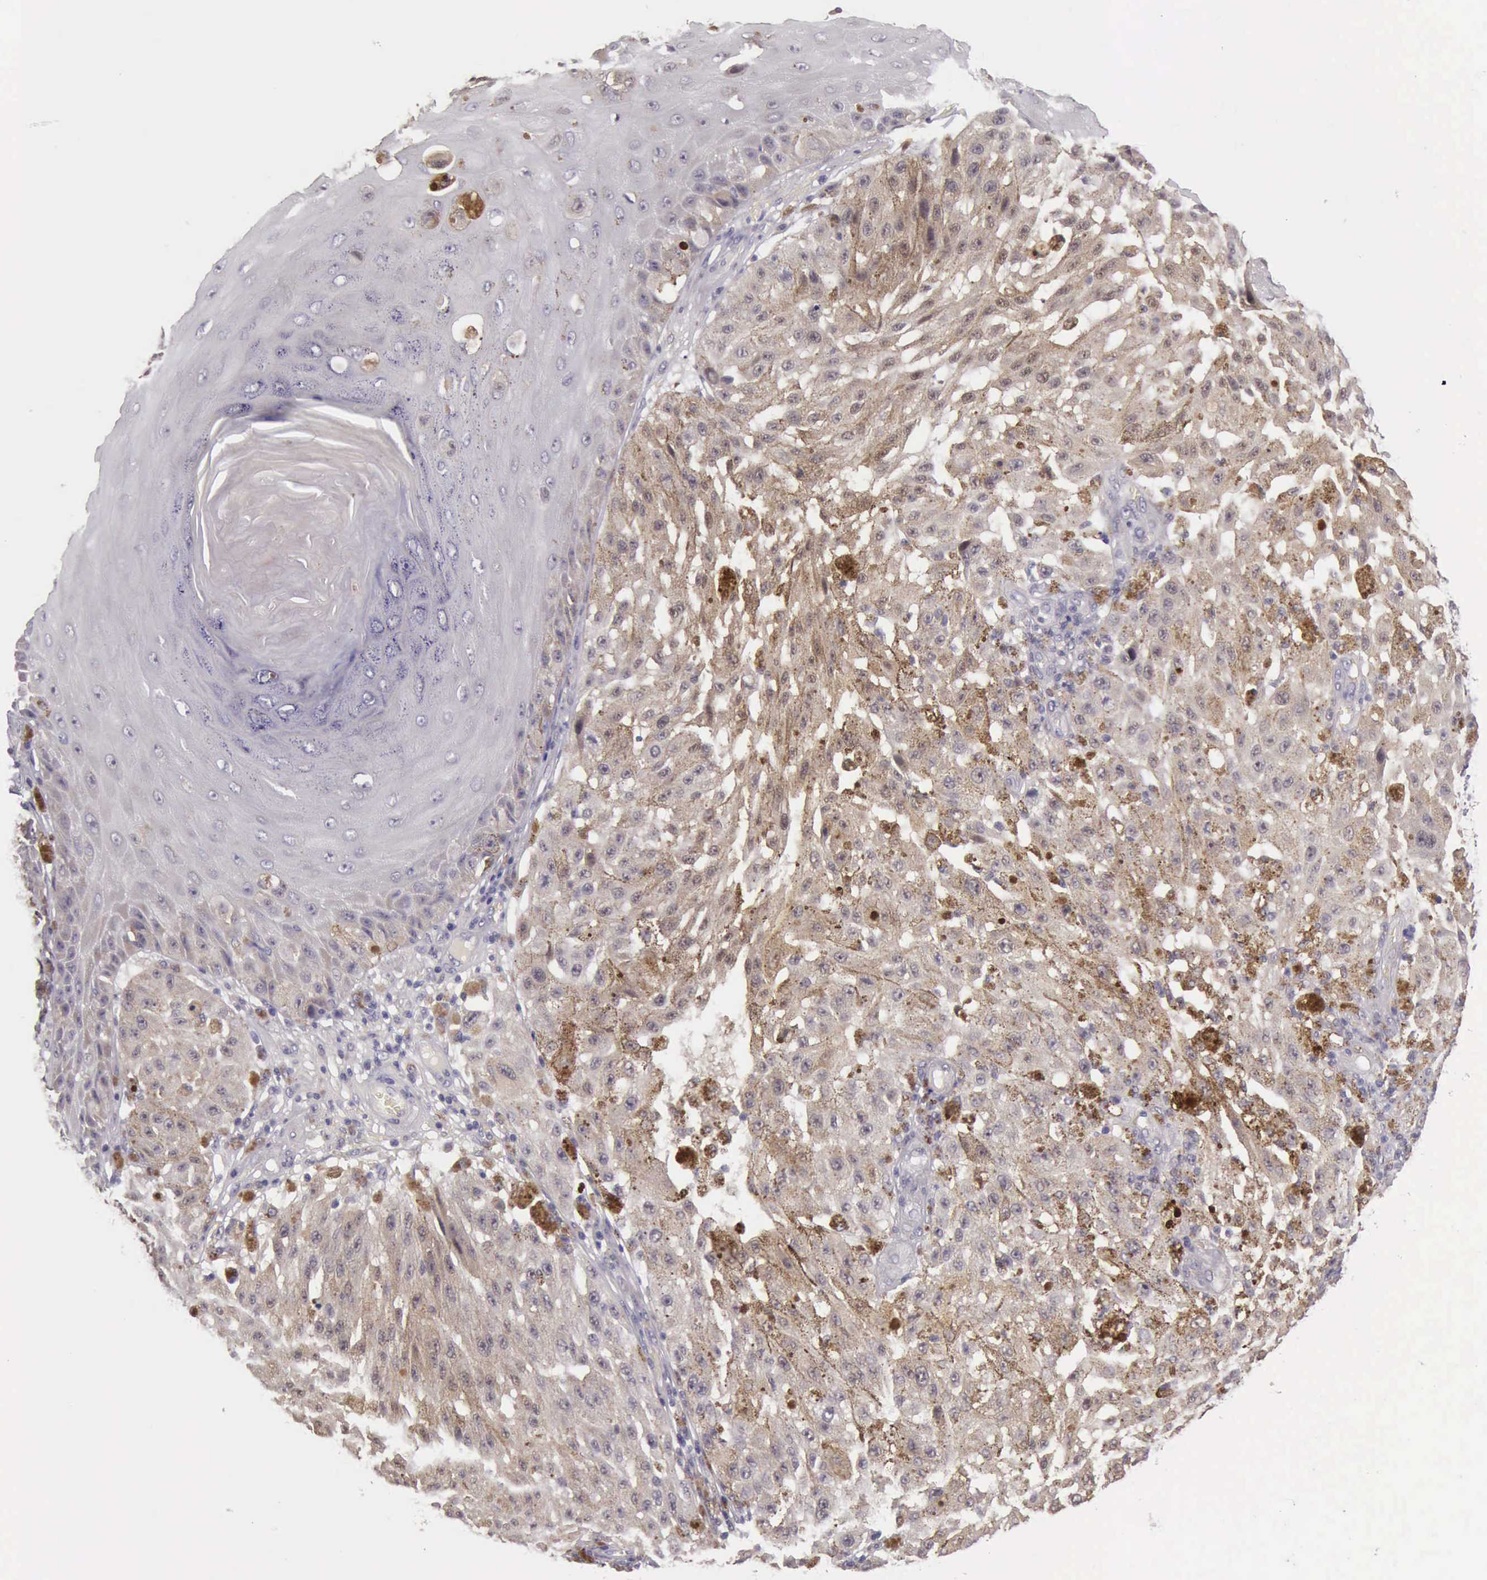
{"staining": {"intensity": "negative", "quantity": "none", "location": "none"}, "tissue": "melanoma", "cell_type": "Tumor cells", "image_type": "cancer", "snomed": [{"axis": "morphology", "description": "Malignant melanoma, NOS"}, {"axis": "topography", "description": "Skin"}], "caption": "IHC of malignant melanoma exhibits no expression in tumor cells.", "gene": "ARNT2", "patient": {"sex": "female", "age": 64}}